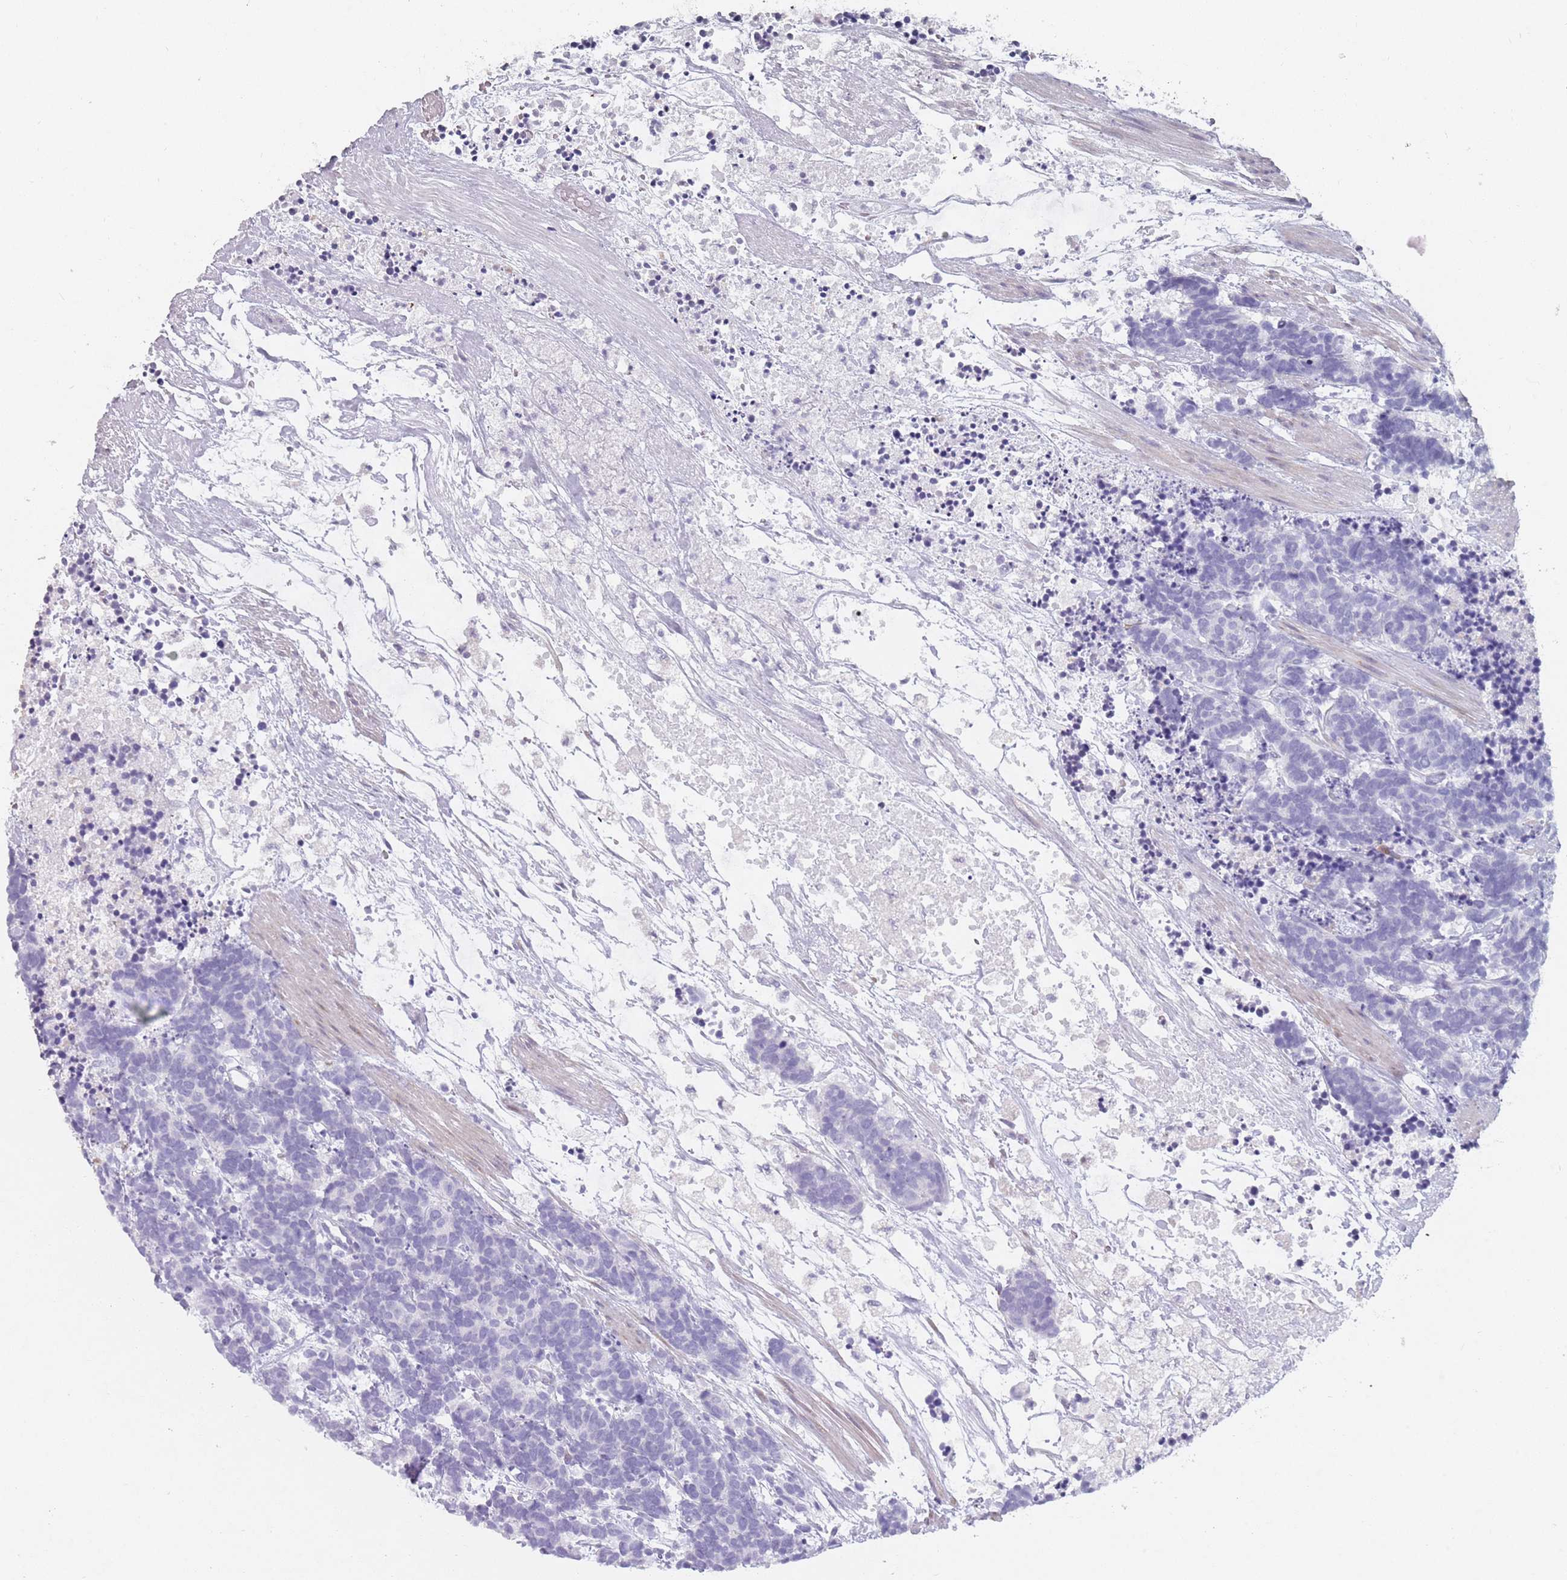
{"staining": {"intensity": "negative", "quantity": "none", "location": "none"}, "tissue": "carcinoid", "cell_type": "Tumor cells", "image_type": "cancer", "snomed": [{"axis": "morphology", "description": "Carcinoma, NOS"}, {"axis": "morphology", "description": "Carcinoid, malignant, NOS"}, {"axis": "topography", "description": "Prostate"}], "caption": "DAB immunohistochemical staining of carcinoid reveals no significant staining in tumor cells.", "gene": "DDX4", "patient": {"sex": "male", "age": 57}}